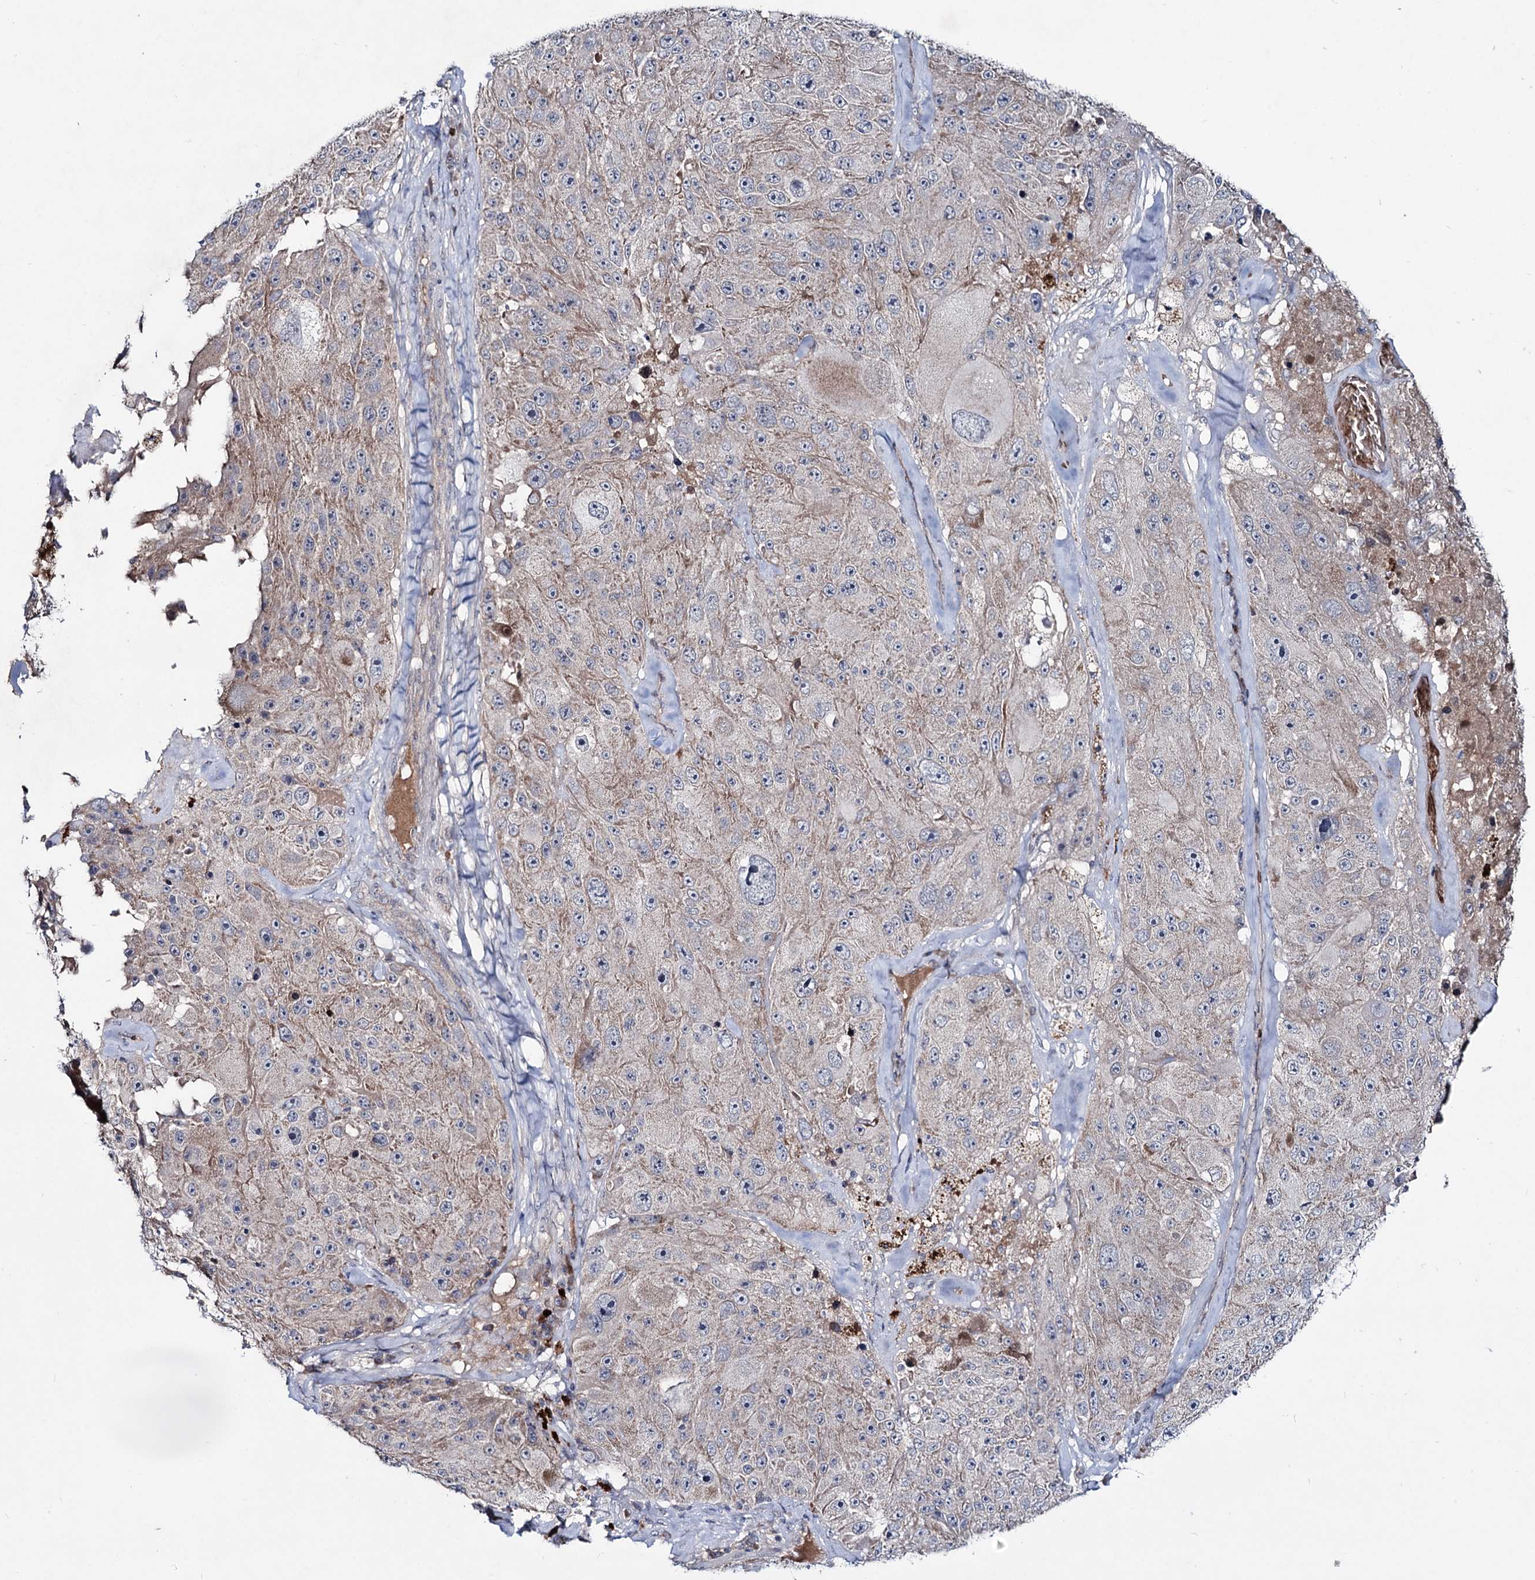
{"staining": {"intensity": "weak", "quantity": ">75%", "location": "cytoplasmic/membranous"}, "tissue": "melanoma", "cell_type": "Tumor cells", "image_type": "cancer", "snomed": [{"axis": "morphology", "description": "Malignant melanoma, Metastatic site"}, {"axis": "topography", "description": "Lymph node"}], "caption": "The photomicrograph demonstrates staining of melanoma, revealing weak cytoplasmic/membranous protein staining (brown color) within tumor cells.", "gene": "RNF6", "patient": {"sex": "male", "age": 62}}